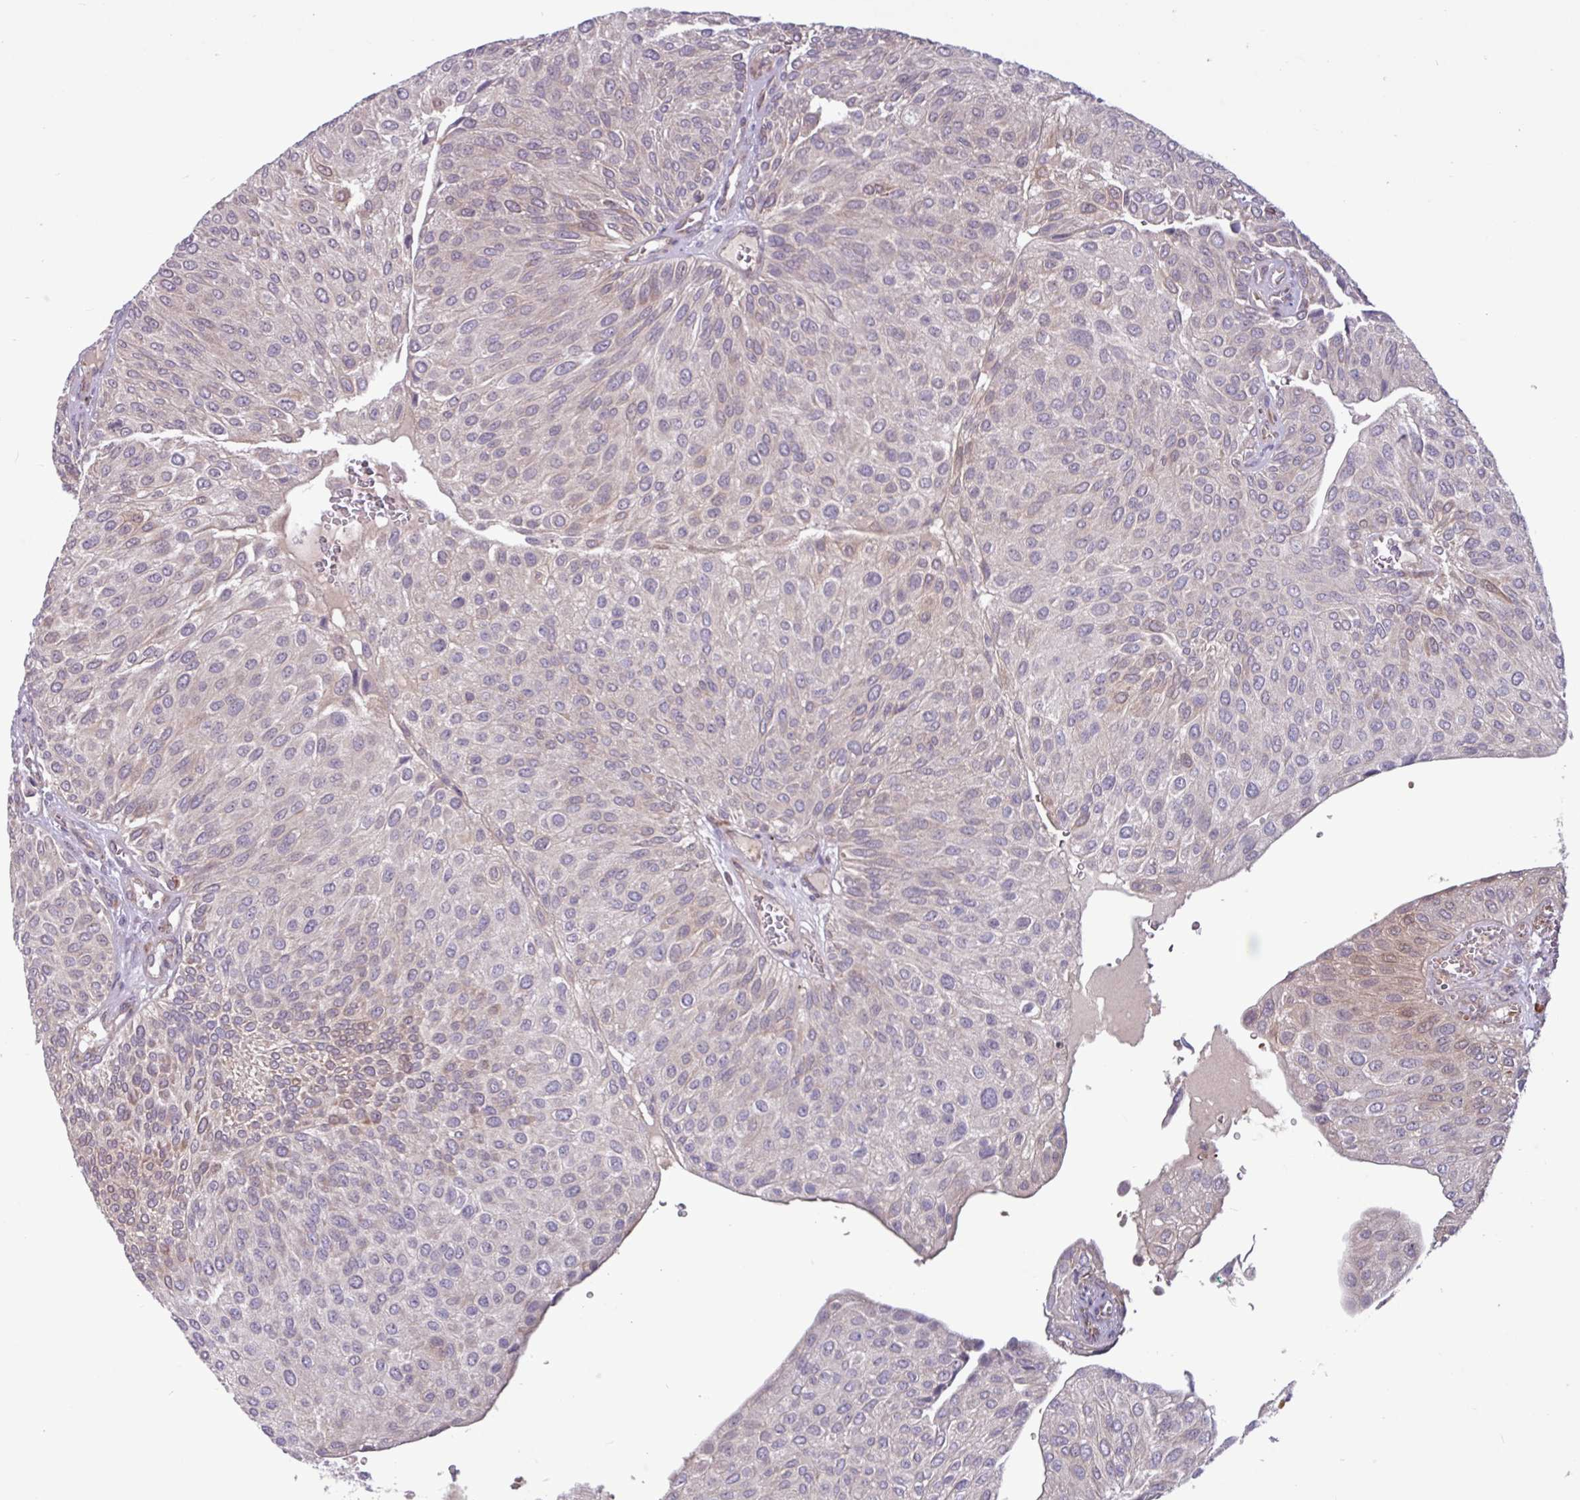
{"staining": {"intensity": "weak", "quantity": "<25%", "location": "cytoplasmic/membranous"}, "tissue": "urothelial cancer", "cell_type": "Tumor cells", "image_type": "cancer", "snomed": [{"axis": "morphology", "description": "Urothelial carcinoma, NOS"}, {"axis": "topography", "description": "Urinary bladder"}], "caption": "Transitional cell carcinoma stained for a protein using immunohistochemistry (IHC) demonstrates no positivity tumor cells.", "gene": "SEC61G", "patient": {"sex": "male", "age": 67}}